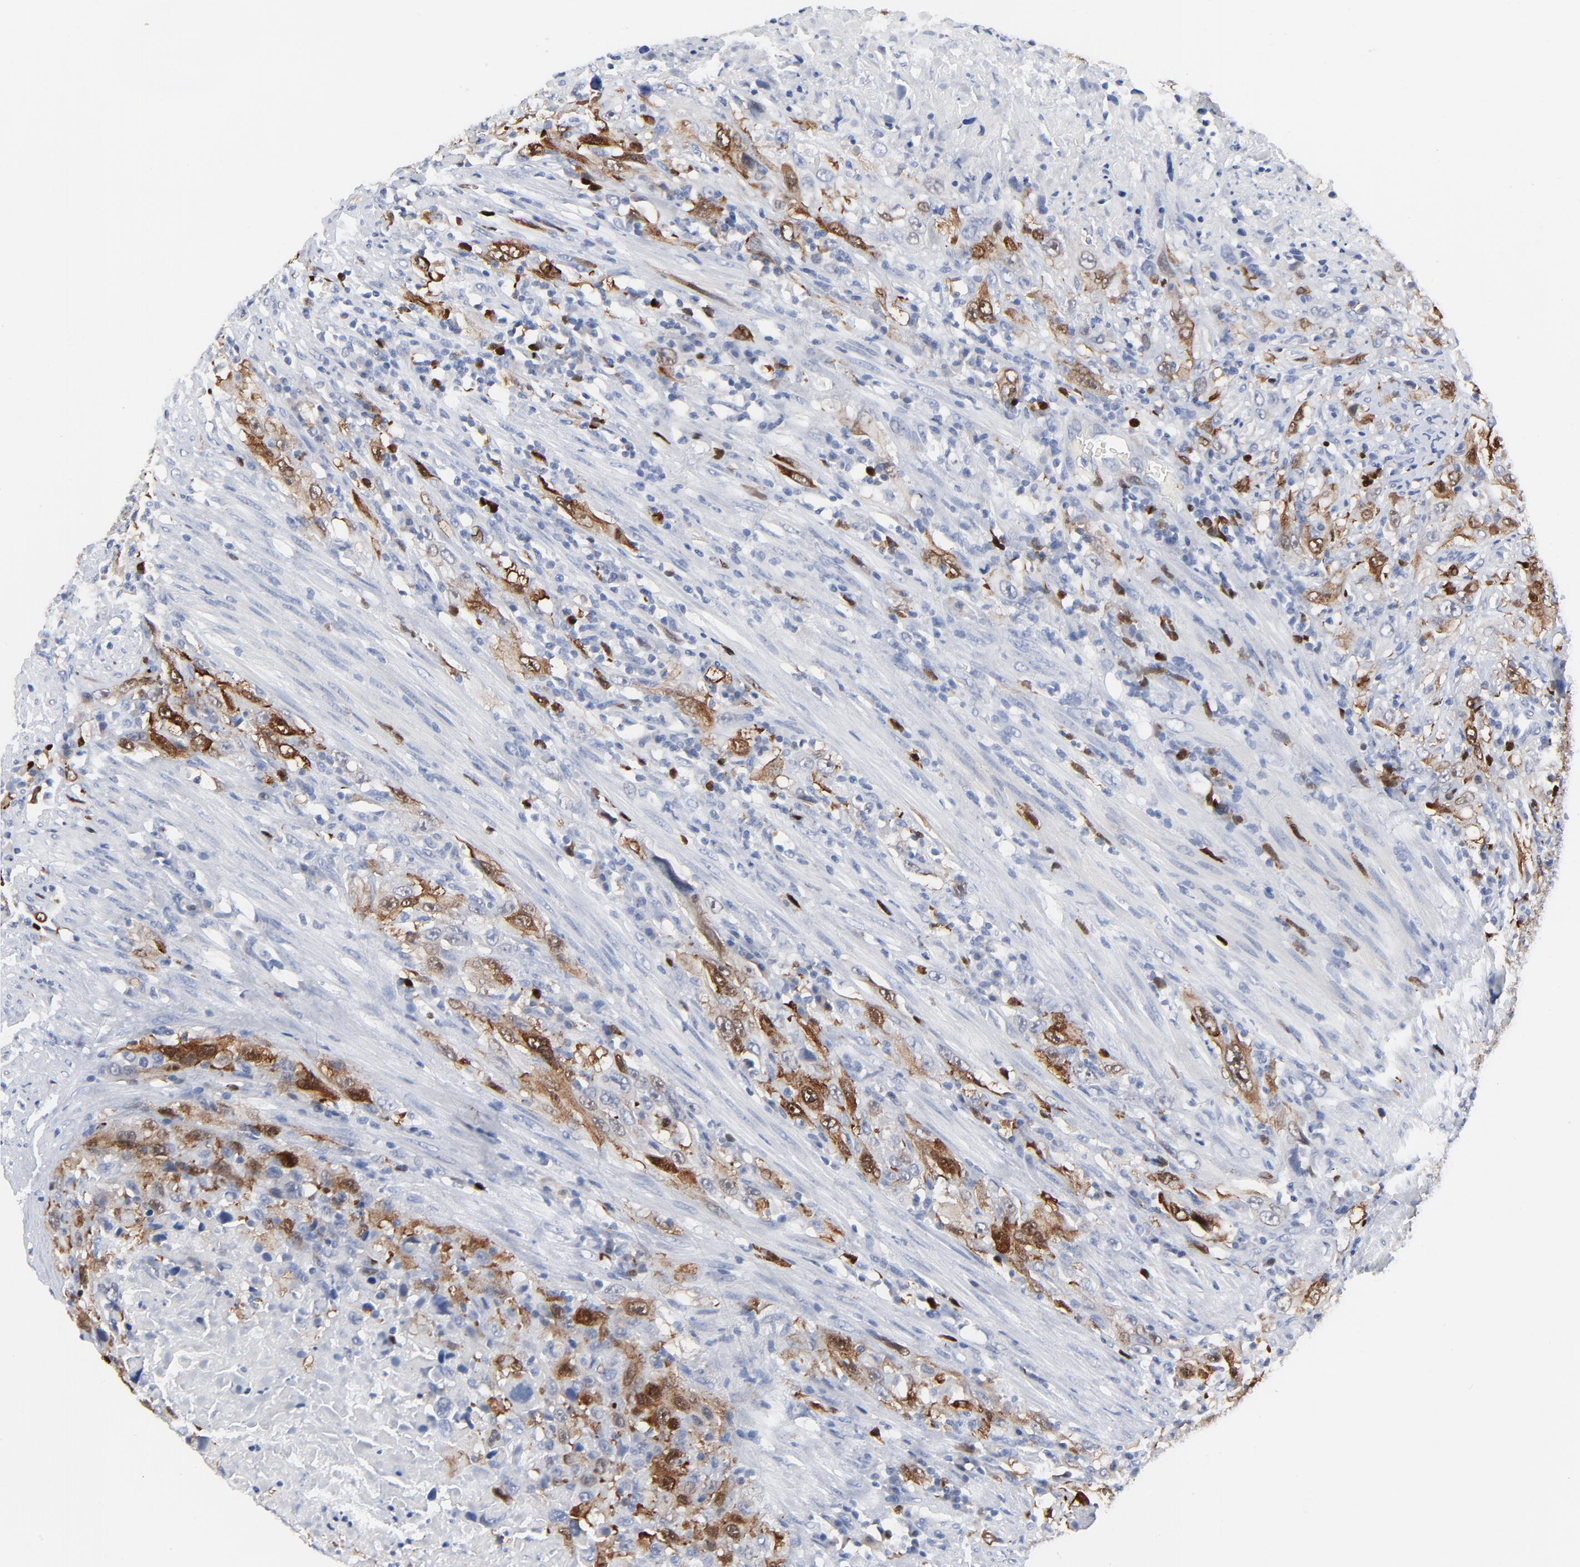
{"staining": {"intensity": "strong", "quantity": "25%-75%", "location": "cytoplasmic/membranous,nuclear"}, "tissue": "urothelial cancer", "cell_type": "Tumor cells", "image_type": "cancer", "snomed": [{"axis": "morphology", "description": "Urothelial carcinoma, High grade"}, {"axis": "topography", "description": "Urinary bladder"}], "caption": "Tumor cells reveal high levels of strong cytoplasmic/membranous and nuclear expression in approximately 25%-75% of cells in human urothelial cancer.", "gene": "CDK1", "patient": {"sex": "male", "age": 61}}